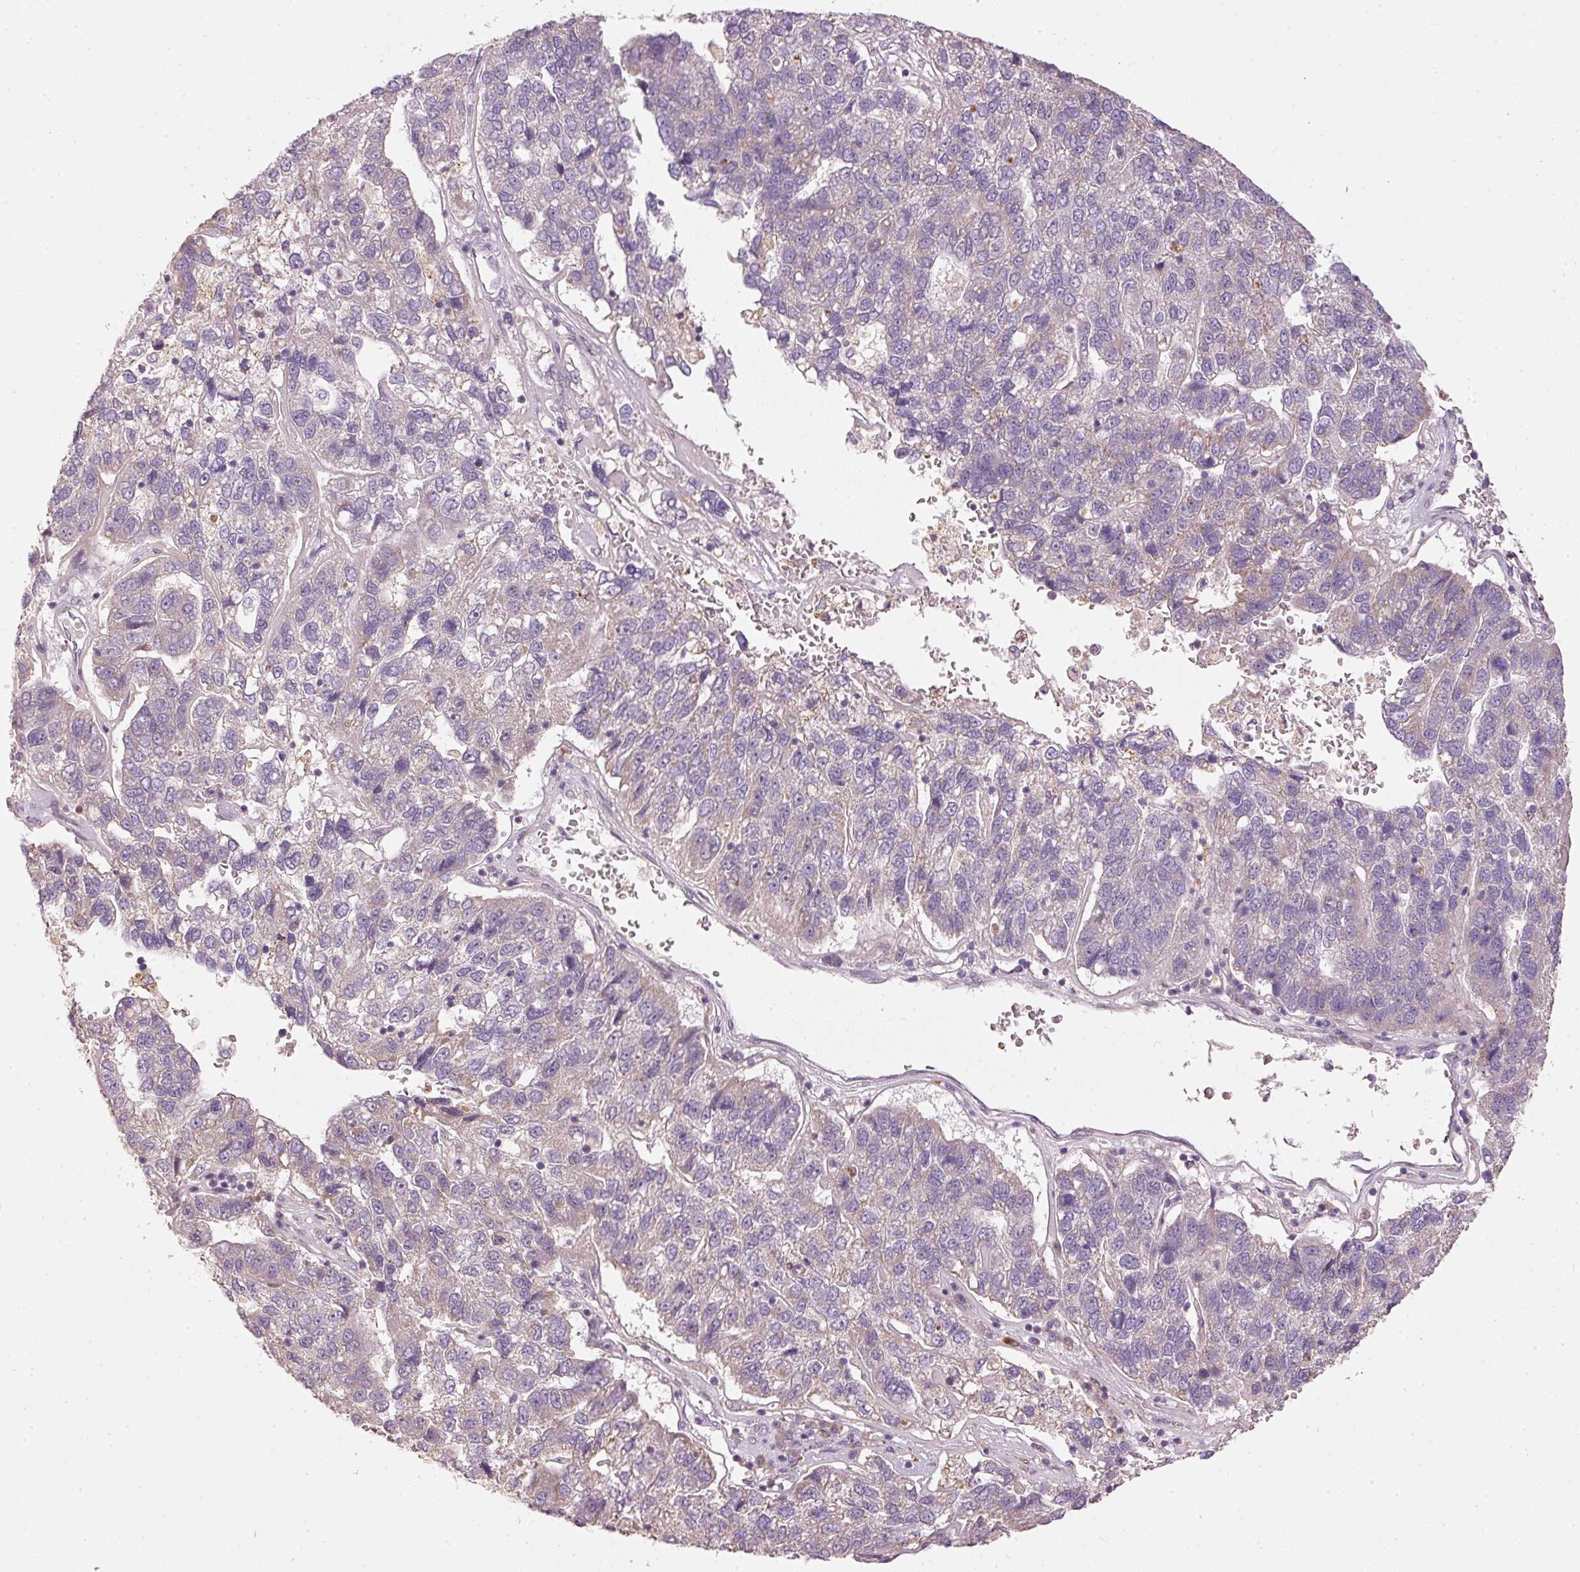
{"staining": {"intensity": "negative", "quantity": "none", "location": "none"}, "tissue": "pancreatic cancer", "cell_type": "Tumor cells", "image_type": "cancer", "snomed": [{"axis": "morphology", "description": "Adenocarcinoma, NOS"}, {"axis": "topography", "description": "Pancreas"}], "caption": "Immunohistochemical staining of human pancreatic adenocarcinoma exhibits no significant positivity in tumor cells. (Brightfield microscopy of DAB (3,3'-diaminobenzidine) immunohistochemistry at high magnification).", "gene": "MTHFD1L", "patient": {"sex": "female", "age": 61}}